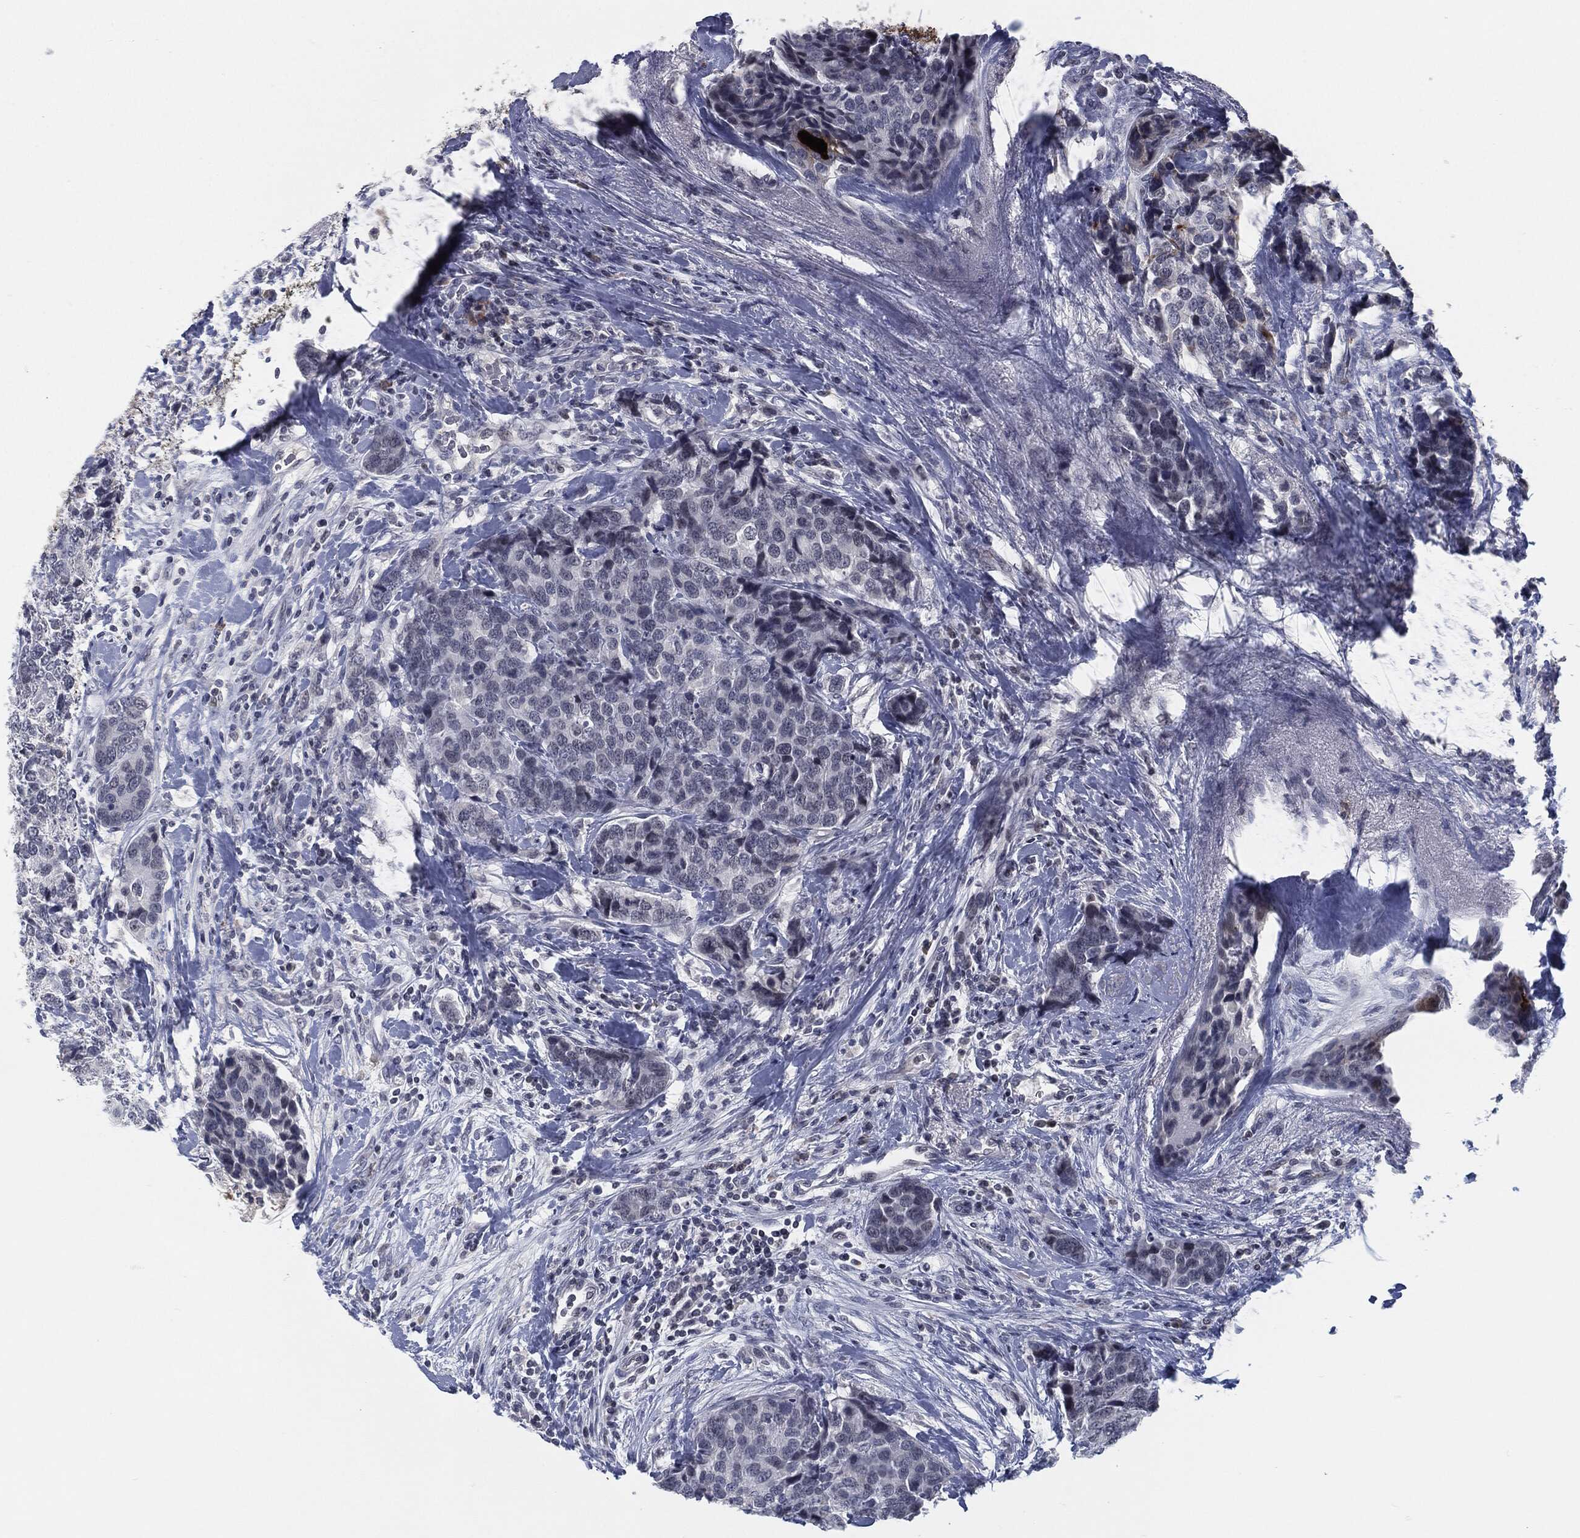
{"staining": {"intensity": "negative", "quantity": "none", "location": "none"}, "tissue": "breast cancer", "cell_type": "Tumor cells", "image_type": "cancer", "snomed": [{"axis": "morphology", "description": "Lobular carcinoma"}, {"axis": "topography", "description": "Breast"}], "caption": "Immunohistochemistry (IHC) photomicrograph of neoplastic tissue: lobular carcinoma (breast) stained with DAB reveals no significant protein staining in tumor cells.", "gene": "PROM1", "patient": {"sex": "female", "age": 59}}